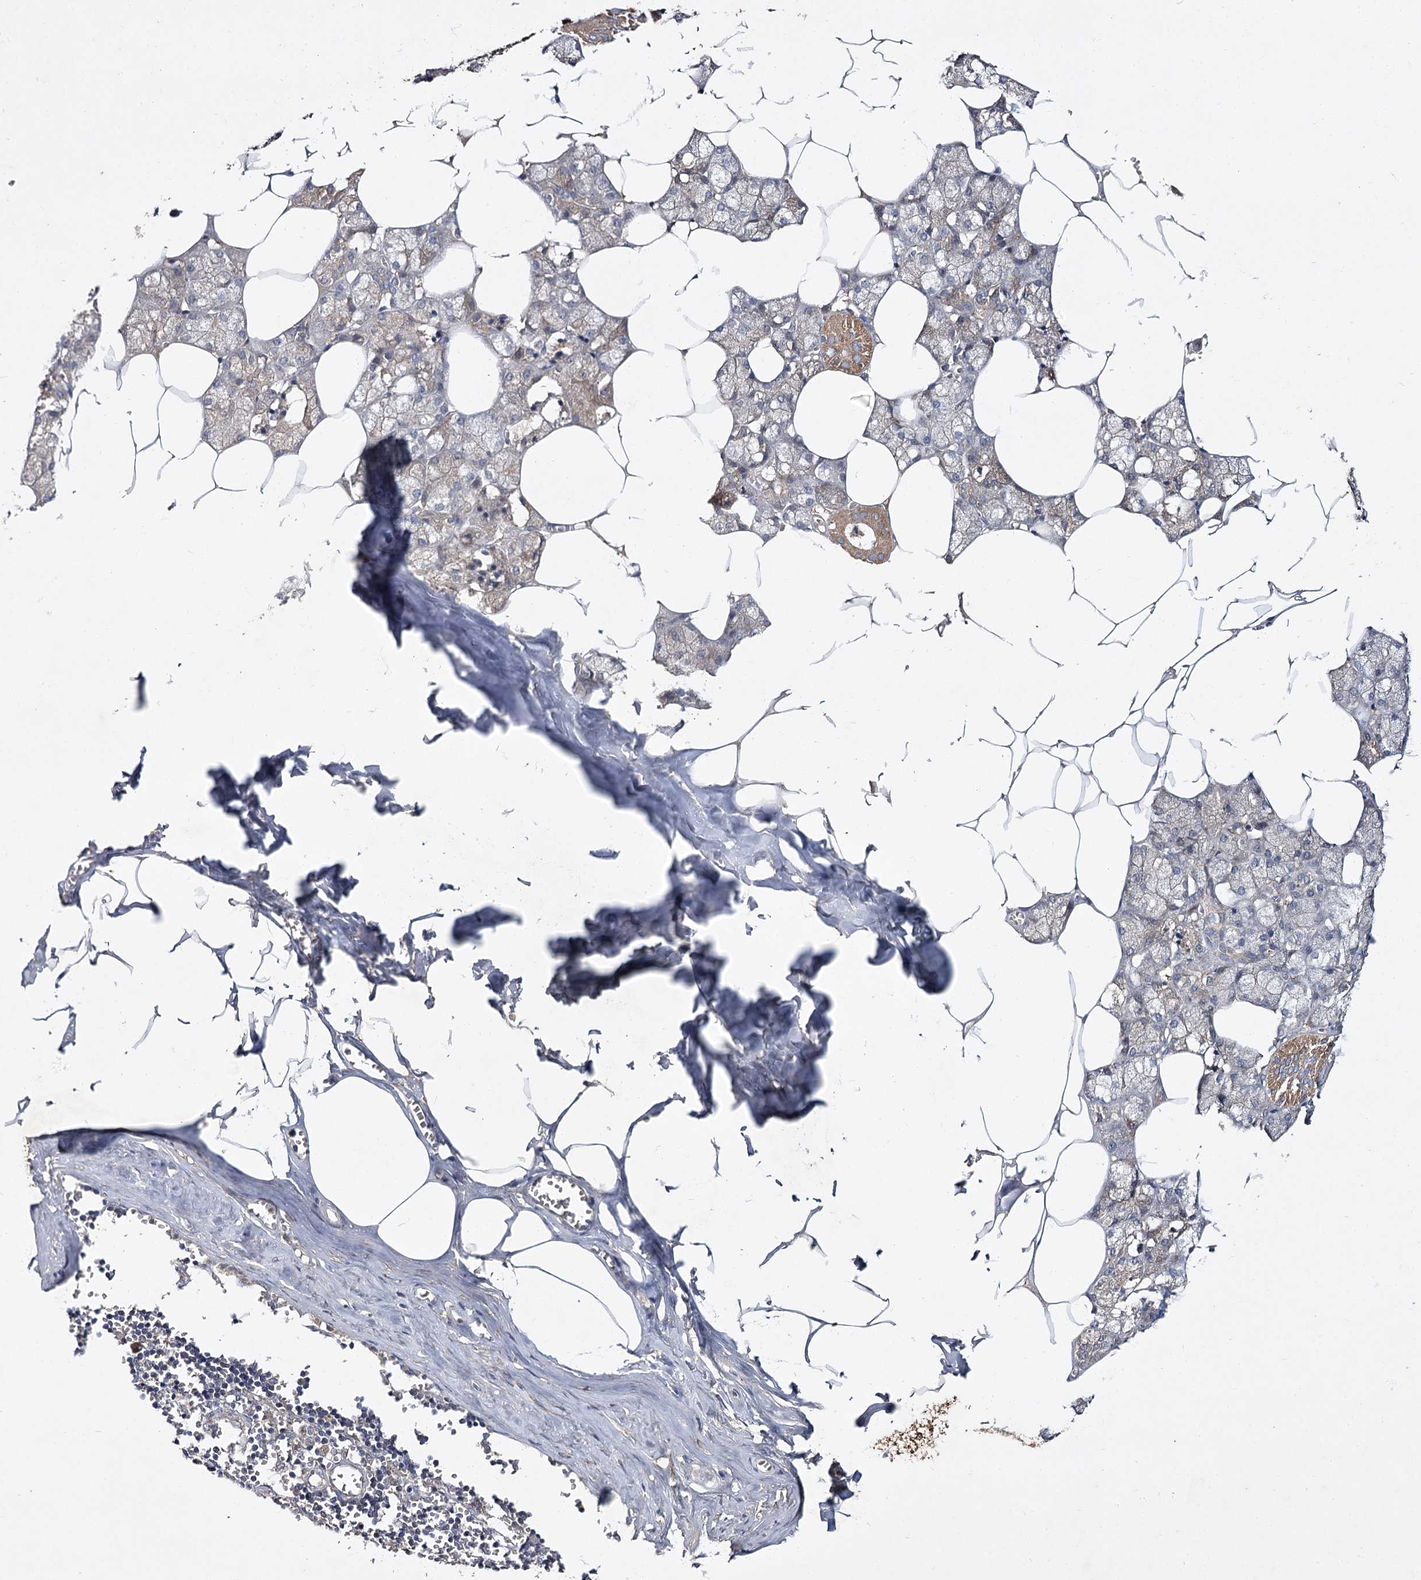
{"staining": {"intensity": "moderate", "quantity": "<25%", "location": "cytoplasmic/membranous"}, "tissue": "salivary gland", "cell_type": "Glandular cells", "image_type": "normal", "snomed": [{"axis": "morphology", "description": "Normal tissue, NOS"}, {"axis": "topography", "description": "Salivary gland"}], "caption": "Immunohistochemical staining of unremarkable salivary gland demonstrates <25% levels of moderate cytoplasmic/membranous protein expression in approximately <25% of glandular cells. (DAB (3,3'-diaminobenzidine) = brown stain, brightfield microscopy at high magnification).", "gene": "MFN1", "patient": {"sex": "male", "age": 62}}